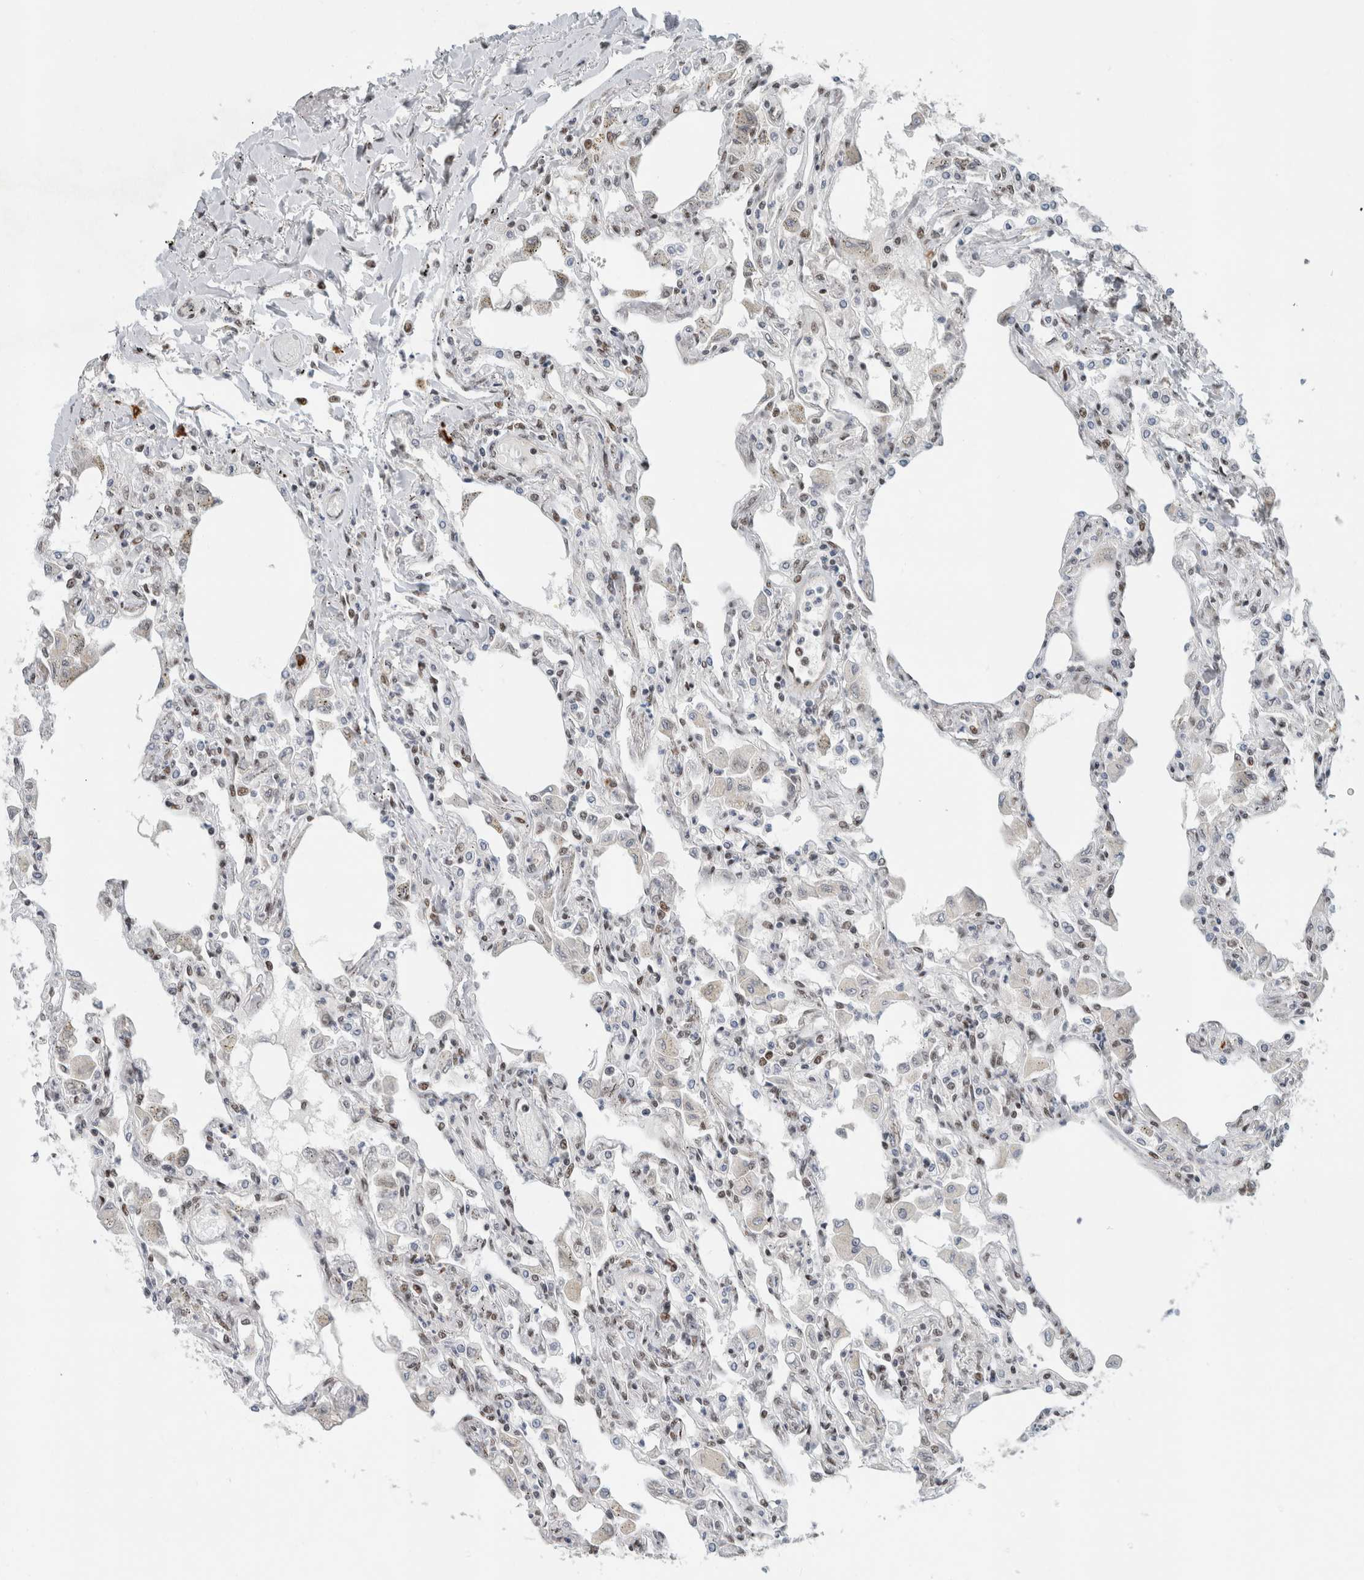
{"staining": {"intensity": "weak", "quantity": "<25%", "location": "nuclear"}, "tissue": "lung", "cell_type": "Alveolar cells", "image_type": "normal", "snomed": [{"axis": "morphology", "description": "Normal tissue, NOS"}, {"axis": "topography", "description": "Bronchus"}, {"axis": "topography", "description": "Lung"}], "caption": "An immunohistochemistry (IHC) micrograph of normal lung is shown. There is no staining in alveolar cells of lung.", "gene": "HNRNPR", "patient": {"sex": "female", "age": 49}}